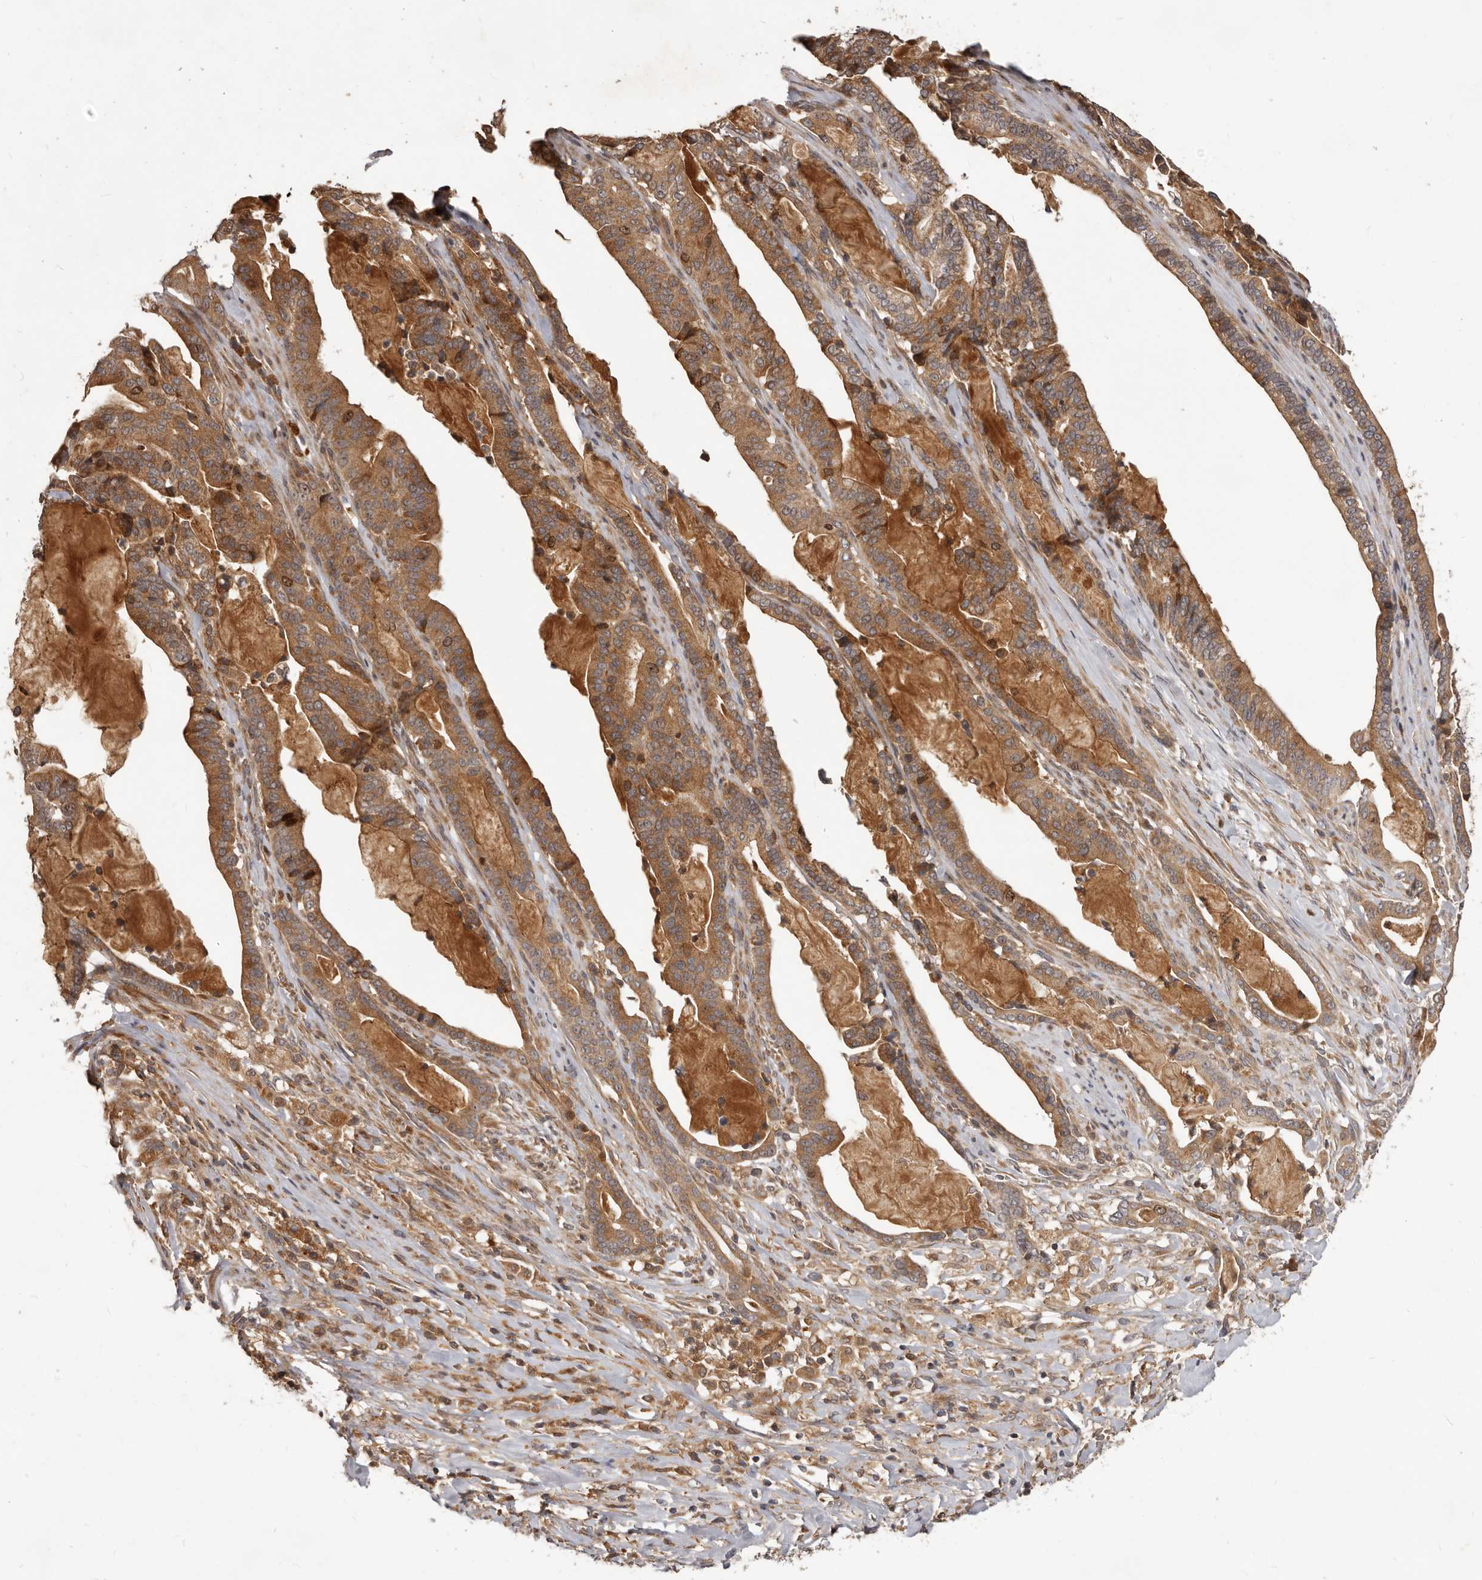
{"staining": {"intensity": "moderate", "quantity": ">75%", "location": "cytoplasmic/membranous"}, "tissue": "pancreatic cancer", "cell_type": "Tumor cells", "image_type": "cancer", "snomed": [{"axis": "morphology", "description": "Adenocarcinoma, NOS"}, {"axis": "topography", "description": "Pancreas"}], "caption": "A medium amount of moderate cytoplasmic/membranous expression is identified in about >75% of tumor cells in pancreatic cancer tissue. Using DAB (3,3'-diaminobenzidine) (brown) and hematoxylin (blue) stains, captured at high magnification using brightfield microscopy.", "gene": "RNF187", "patient": {"sex": "male", "age": 63}}